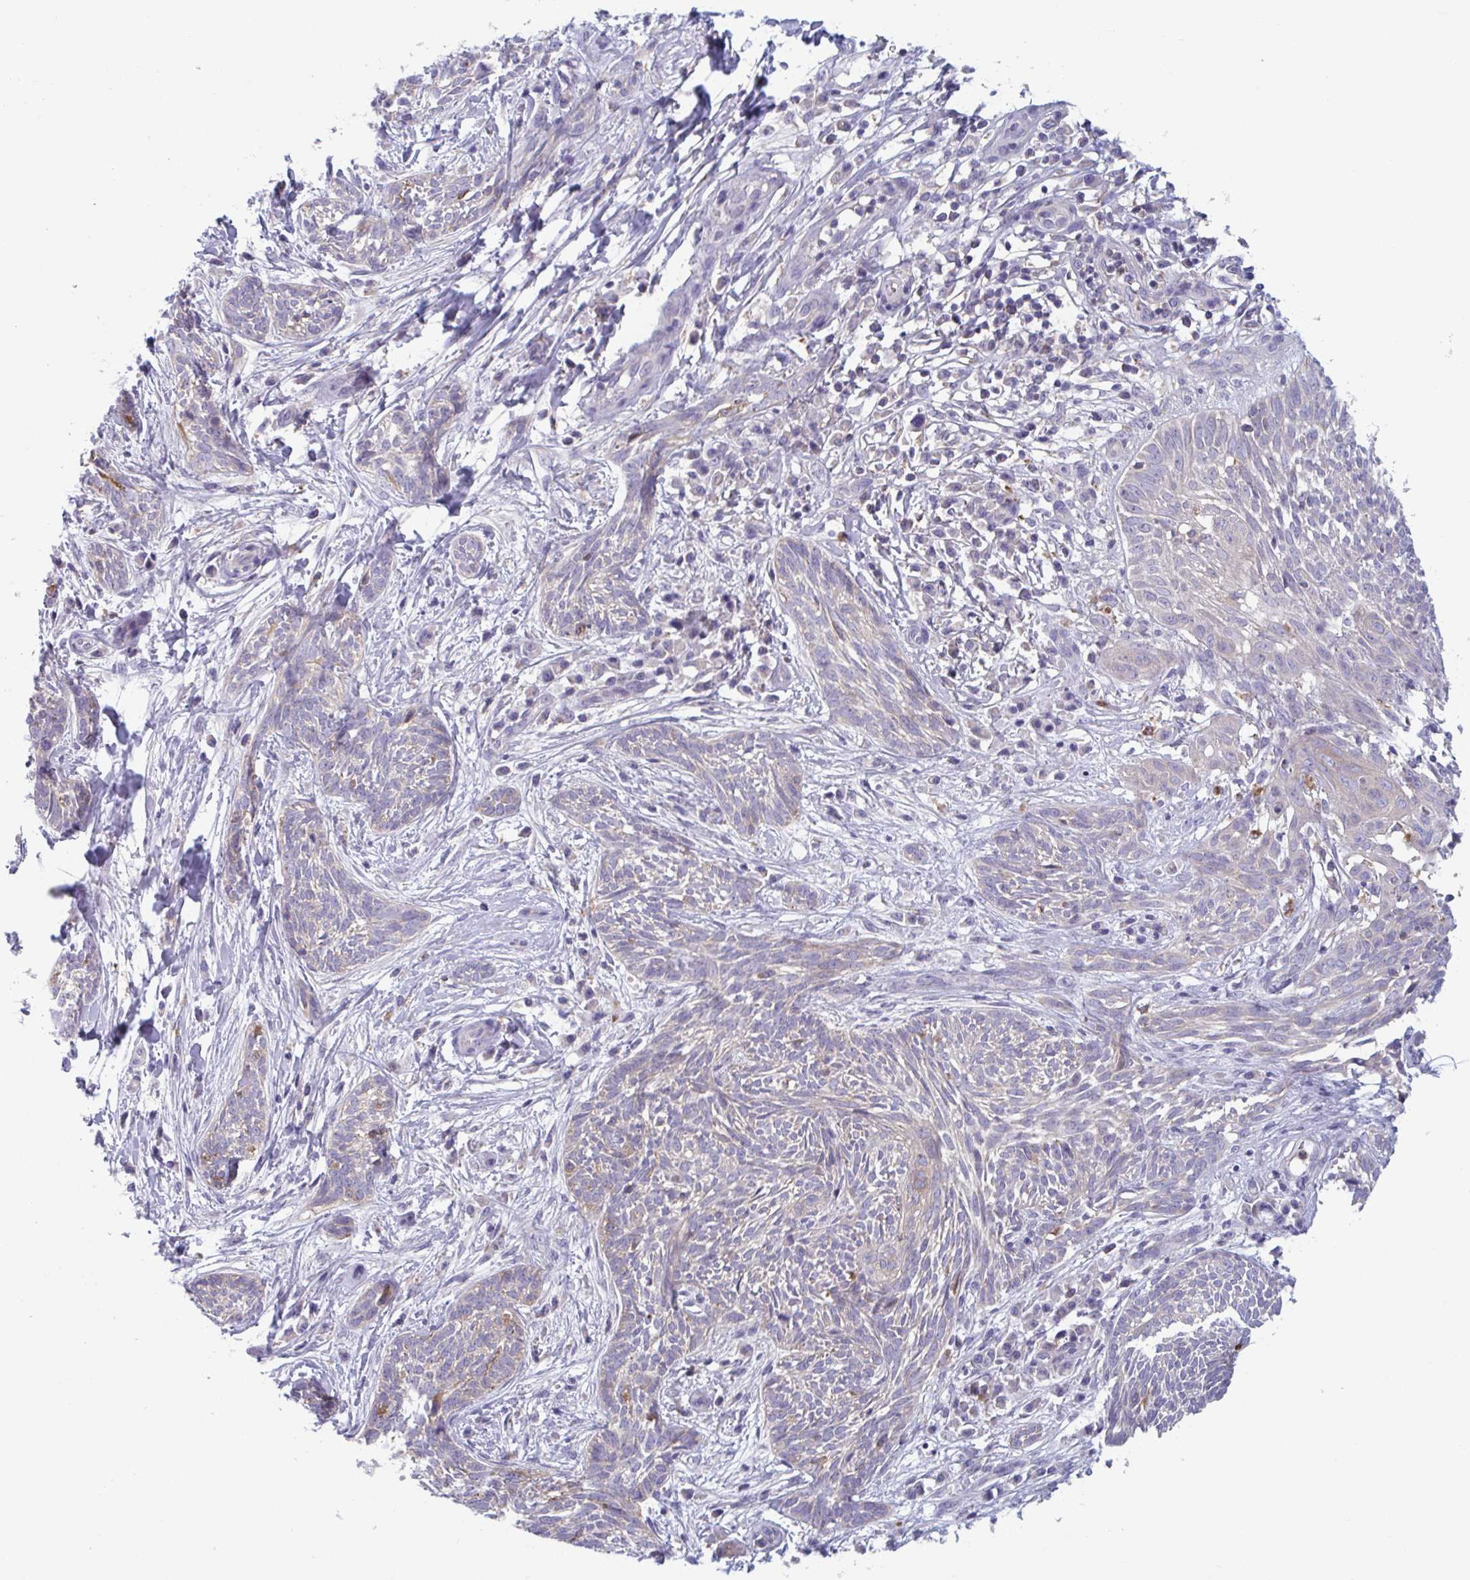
{"staining": {"intensity": "weak", "quantity": "<25%", "location": "cytoplasmic/membranous"}, "tissue": "skin cancer", "cell_type": "Tumor cells", "image_type": "cancer", "snomed": [{"axis": "morphology", "description": "Basal cell carcinoma"}, {"axis": "topography", "description": "Skin"}, {"axis": "topography", "description": "Skin, foot"}], "caption": "Skin basal cell carcinoma was stained to show a protein in brown. There is no significant staining in tumor cells. Brightfield microscopy of immunohistochemistry stained with DAB (3,3'-diaminobenzidine) (brown) and hematoxylin (blue), captured at high magnification.", "gene": "NIPSNAP1", "patient": {"sex": "female", "age": 86}}